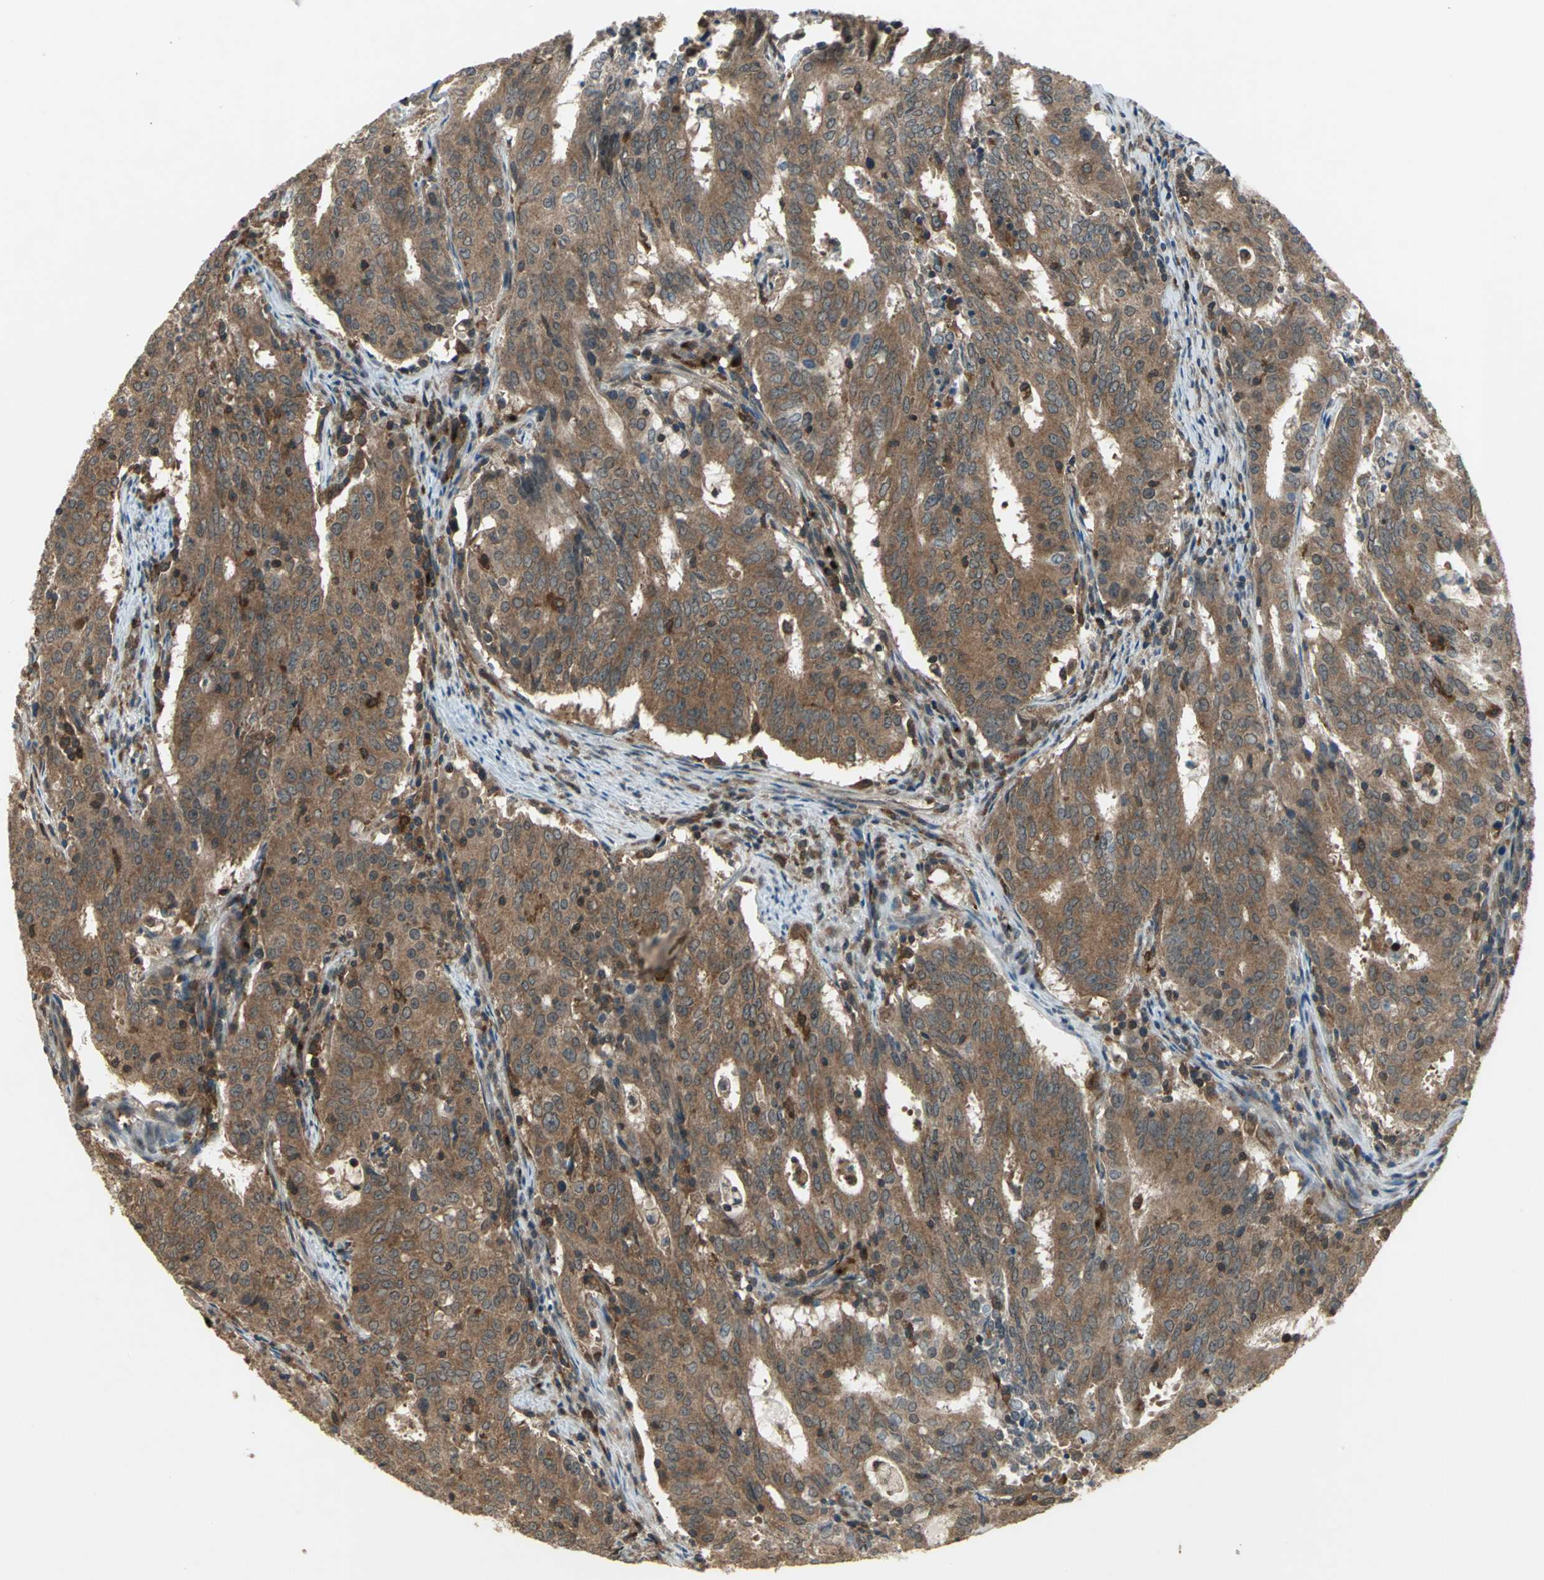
{"staining": {"intensity": "moderate", "quantity": ">75%", "location": "cytoplasmic/membranous"}, "tissue": "cervical cancer", "cell_type": "Tumor cells", "image_type": "cancer", "snomed": [{"axis": "morphology", "description": "Adenocarcinoma, NOS"}, {"axis": "topography", "description": "Cervix"}], "caption": "About >75% of tumor cells in cervical cancer (adenocarcinoma) show moderate cytoplasmic/membranous protein positivity as visualized by brown immunohistochemical staining.", "gene": "NFKBIE", "patient": {"sex": "female", "age": 44}}